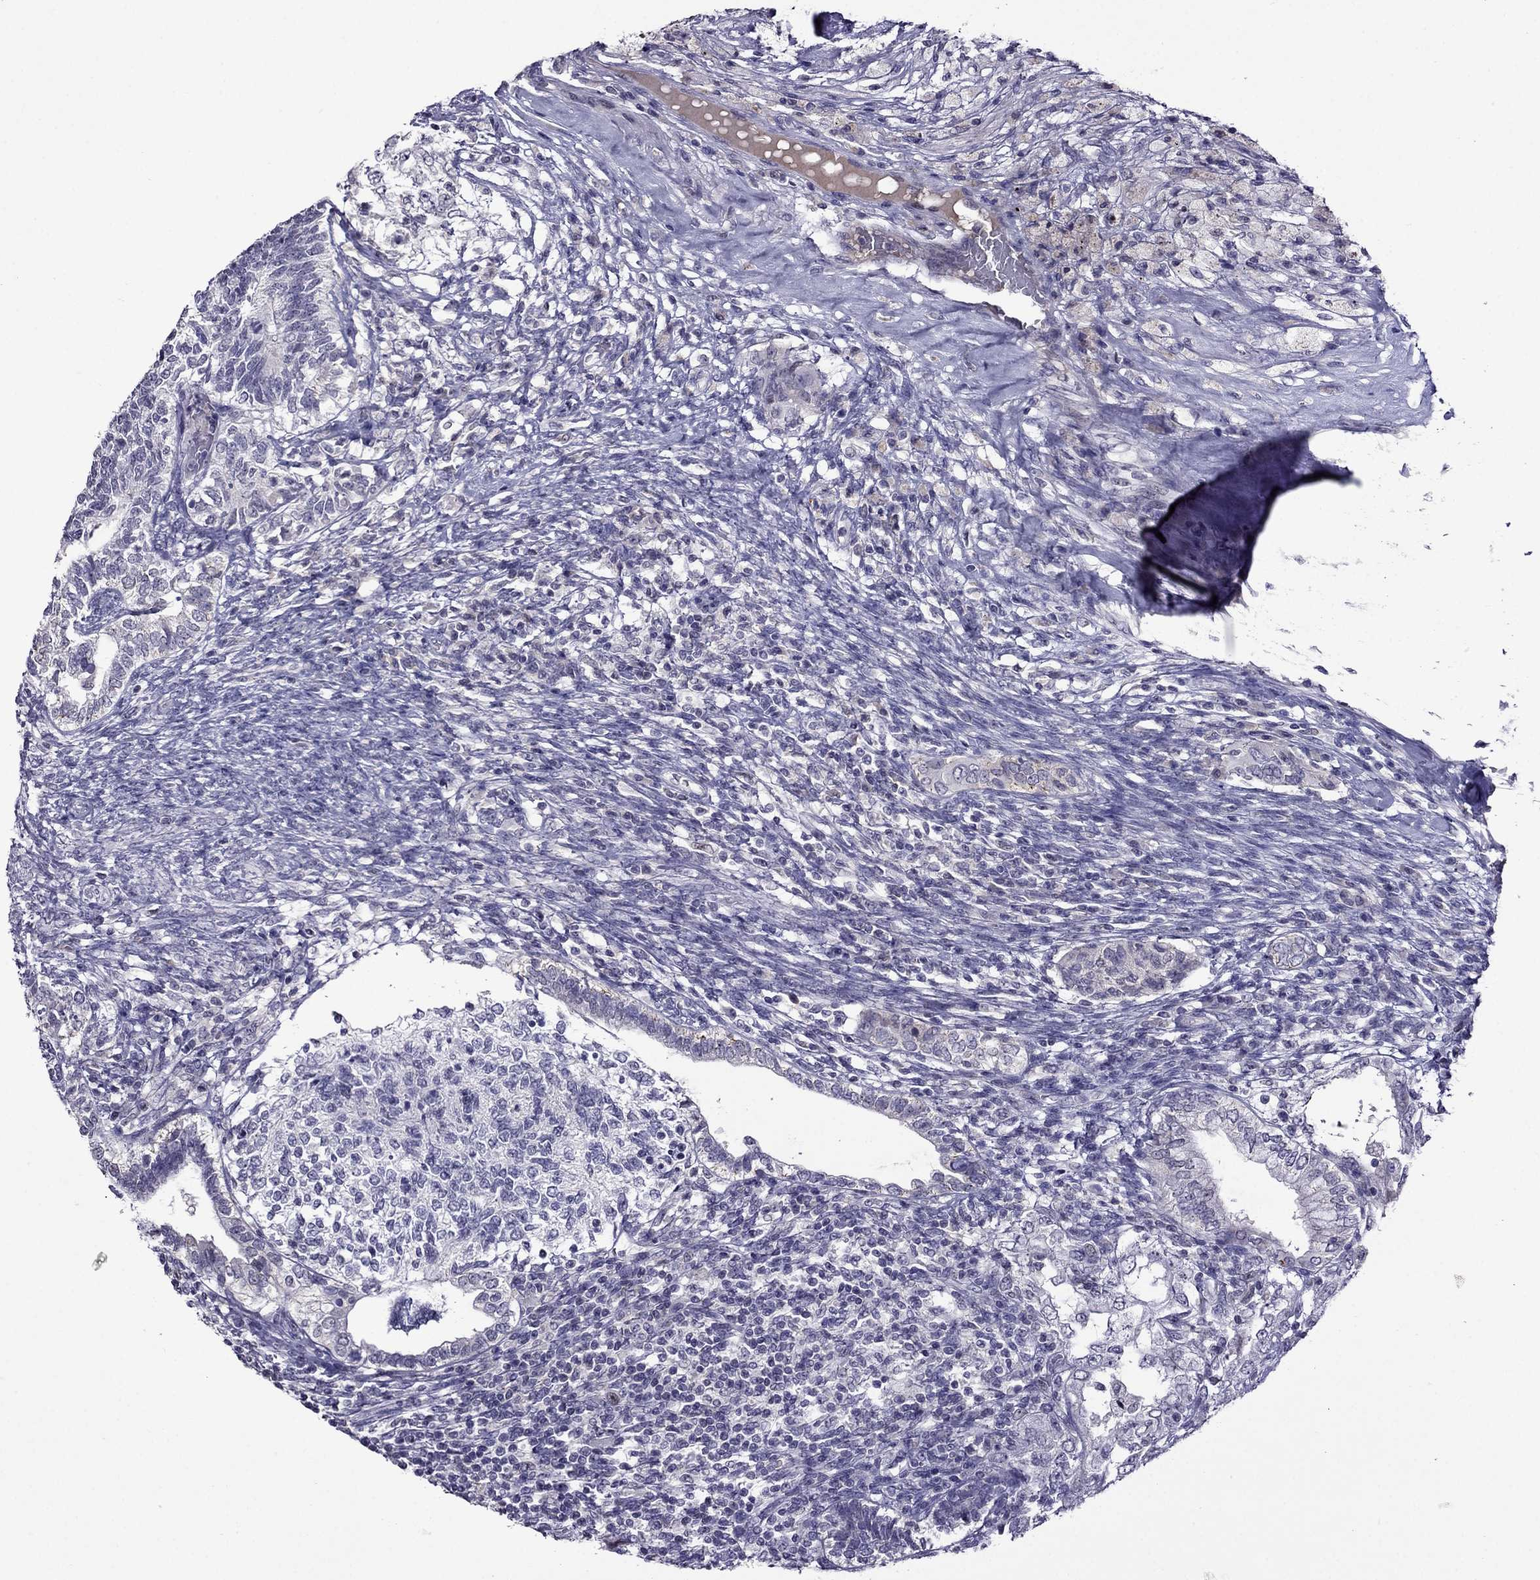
{"staining": {"intensity": "negative", "quantity": "none", "location": "none"}, "tissue": "testis cancer", "cell_type": "Tumor cells", "image_type": "cancer", "snomed": [{"axis": "morphology", "description": "Seminoma, NOS"}, {"axis": "morphology", "description": "Carcinoma, Embryonal, NOS"}, {"axis": "topography", "description": "Testis"}], "caption": "Testis embryonal carcinoma stained for a protein using immunohistochemistry (IHC) reveals no staining tumor cells.", "gene": "SPTBN4", "patient": {"sex": "male", "age": 41}}